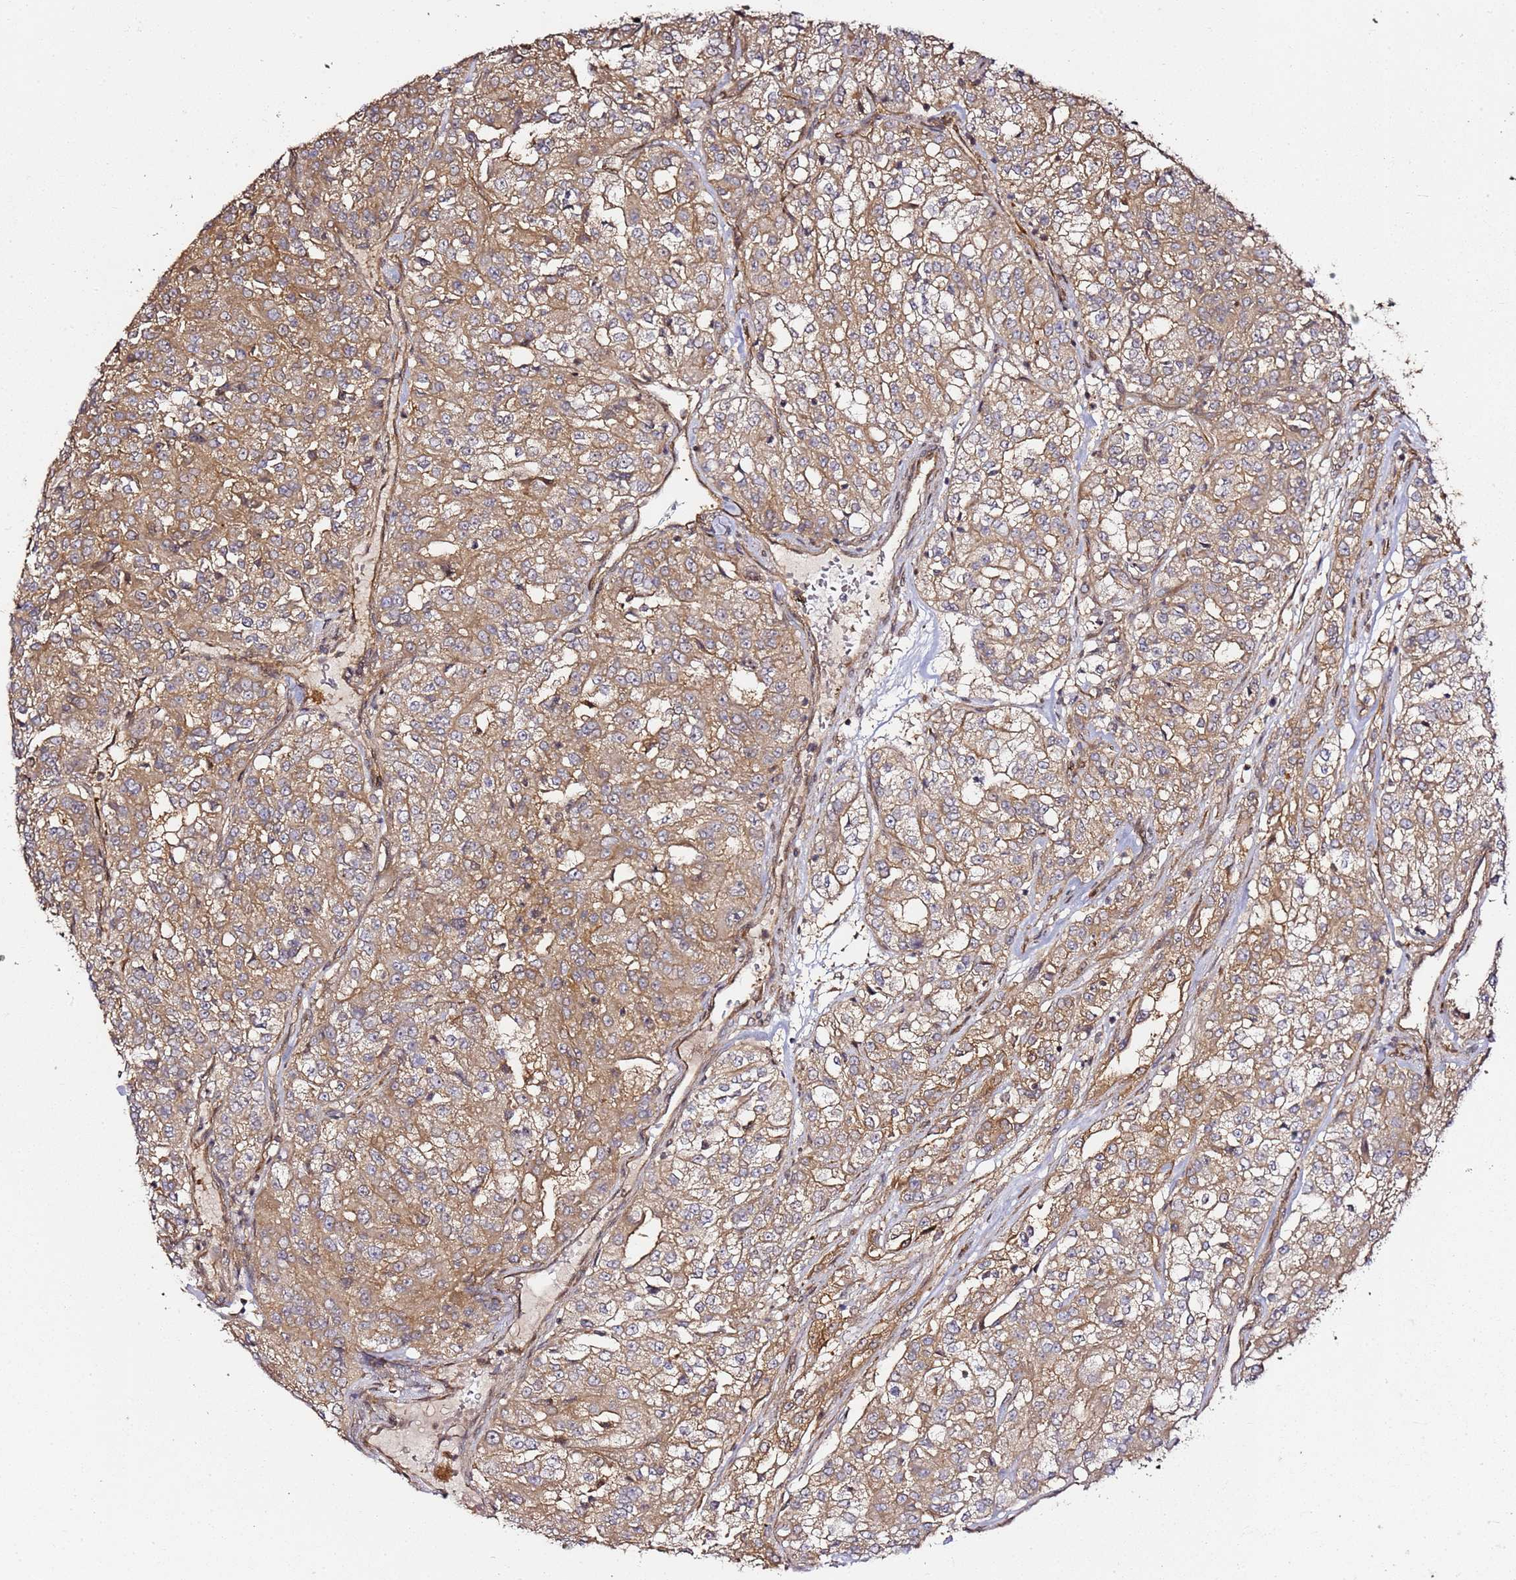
{"staining": {"intensity": "moderate", "quantity": ">75%", "location": "cytoplasmic/membranous"}, "tissue": "renal cancer", "cell_type": "Tumor cells", "image_type": "cancer", "snomed": [{"axis": "morphology", "description": "Adenocarcinoma, NOS"}, {"axis": "topography", "description": "Kidney"}], "caption": "DAB immunohistochemical staining of human renal adenocarcinoma shows moderate cytoplasmic/membranous protein positivity in about >75% of tumor cells.", "gene": "CCNYL1", "patient": {"sex": "female", "age": 63}}